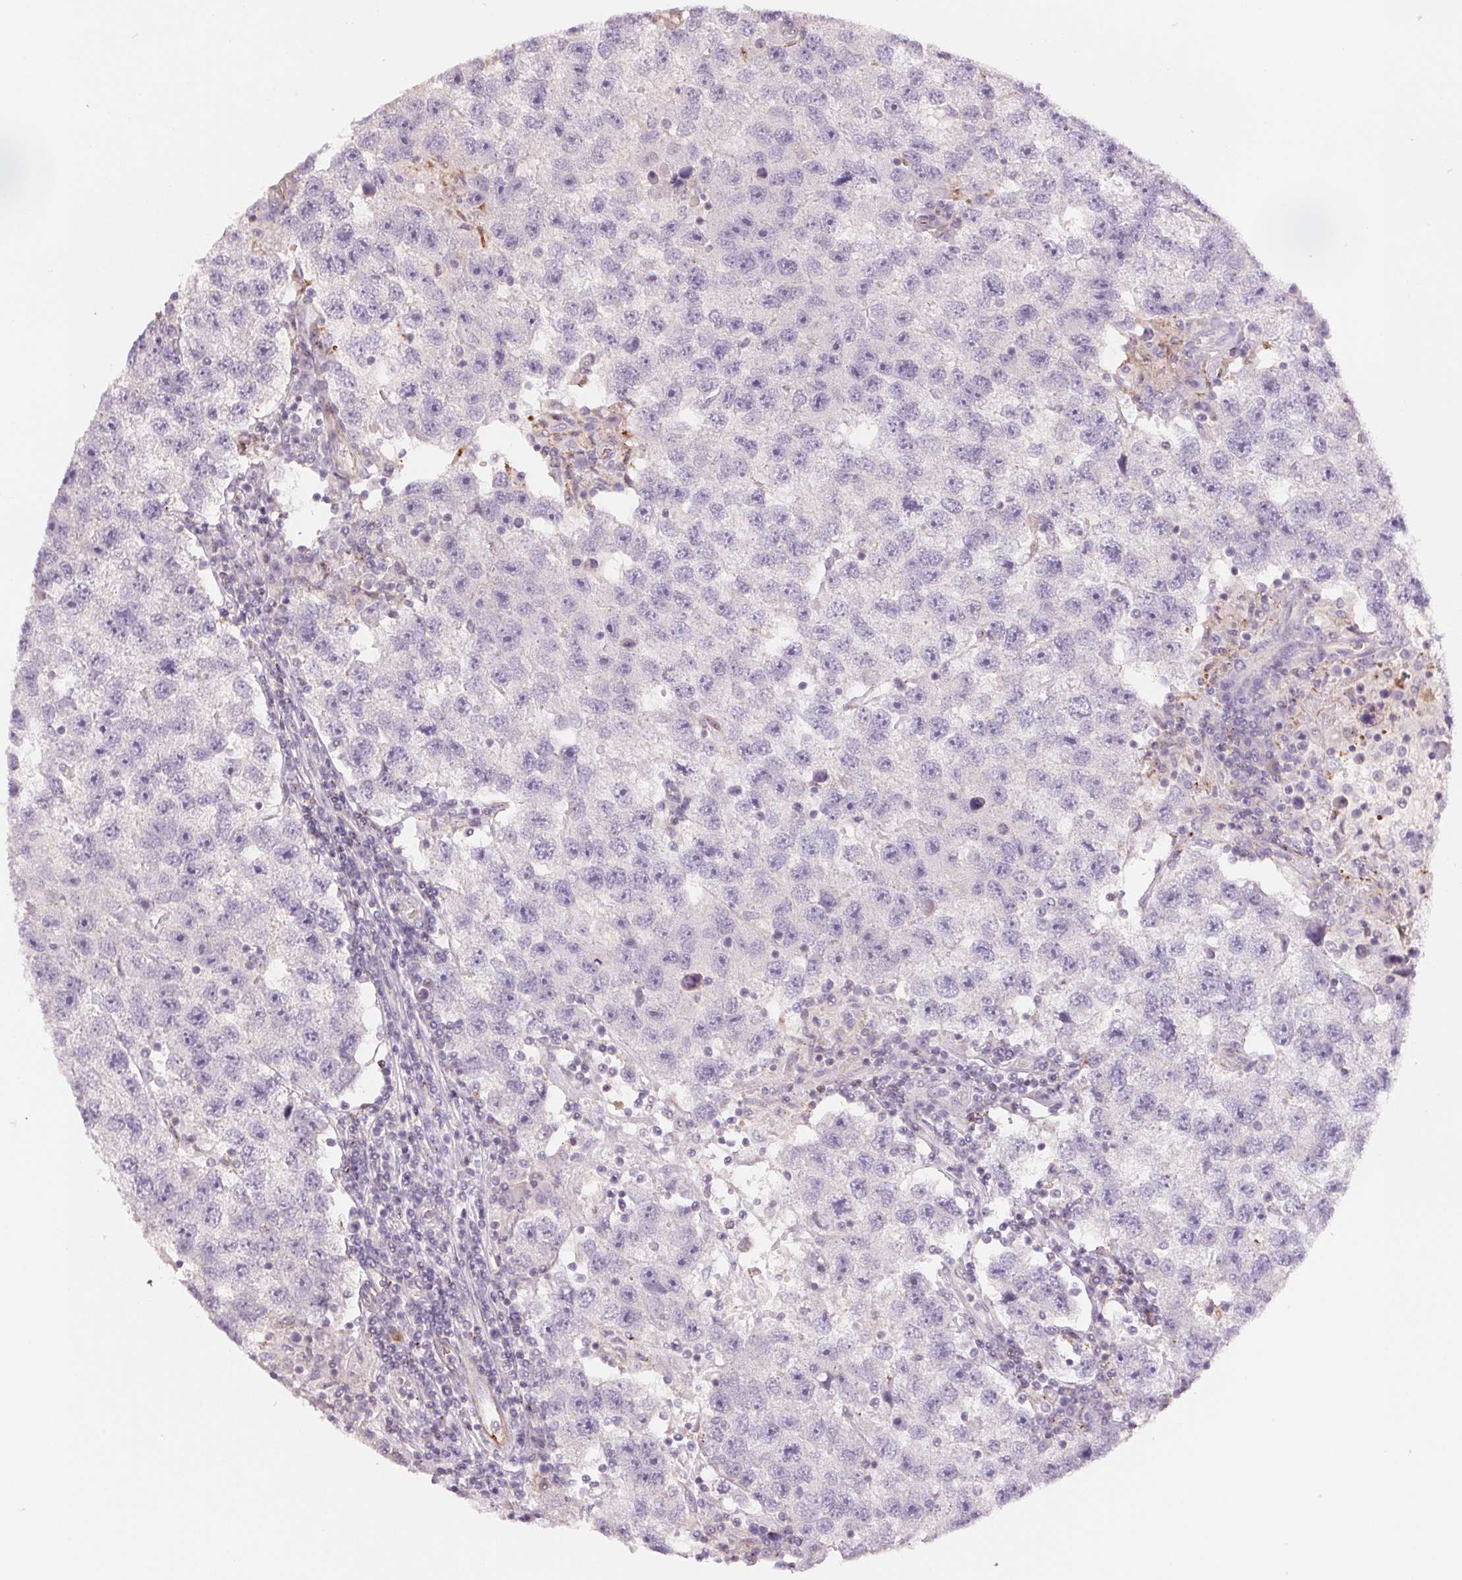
{"staining": {"intensity": "negative", "quantity": "none", "location": "none"}, "tissue": "testis cancer", "cell_type": "Tumor cells", "image_type": "cancer", "snomed": [{"axis": "morphology", "description": "Seminoma, NOS"}, {"axis": "topography", "description": "Testis"}], "caption": "A high-resolution photomicrograph shows immunohistochemistry staining of testis cancer, which shows no significant expression in tumor cells.", "gene": "ANKRD13B", "patient": {"sex": "male", "age": 26}}